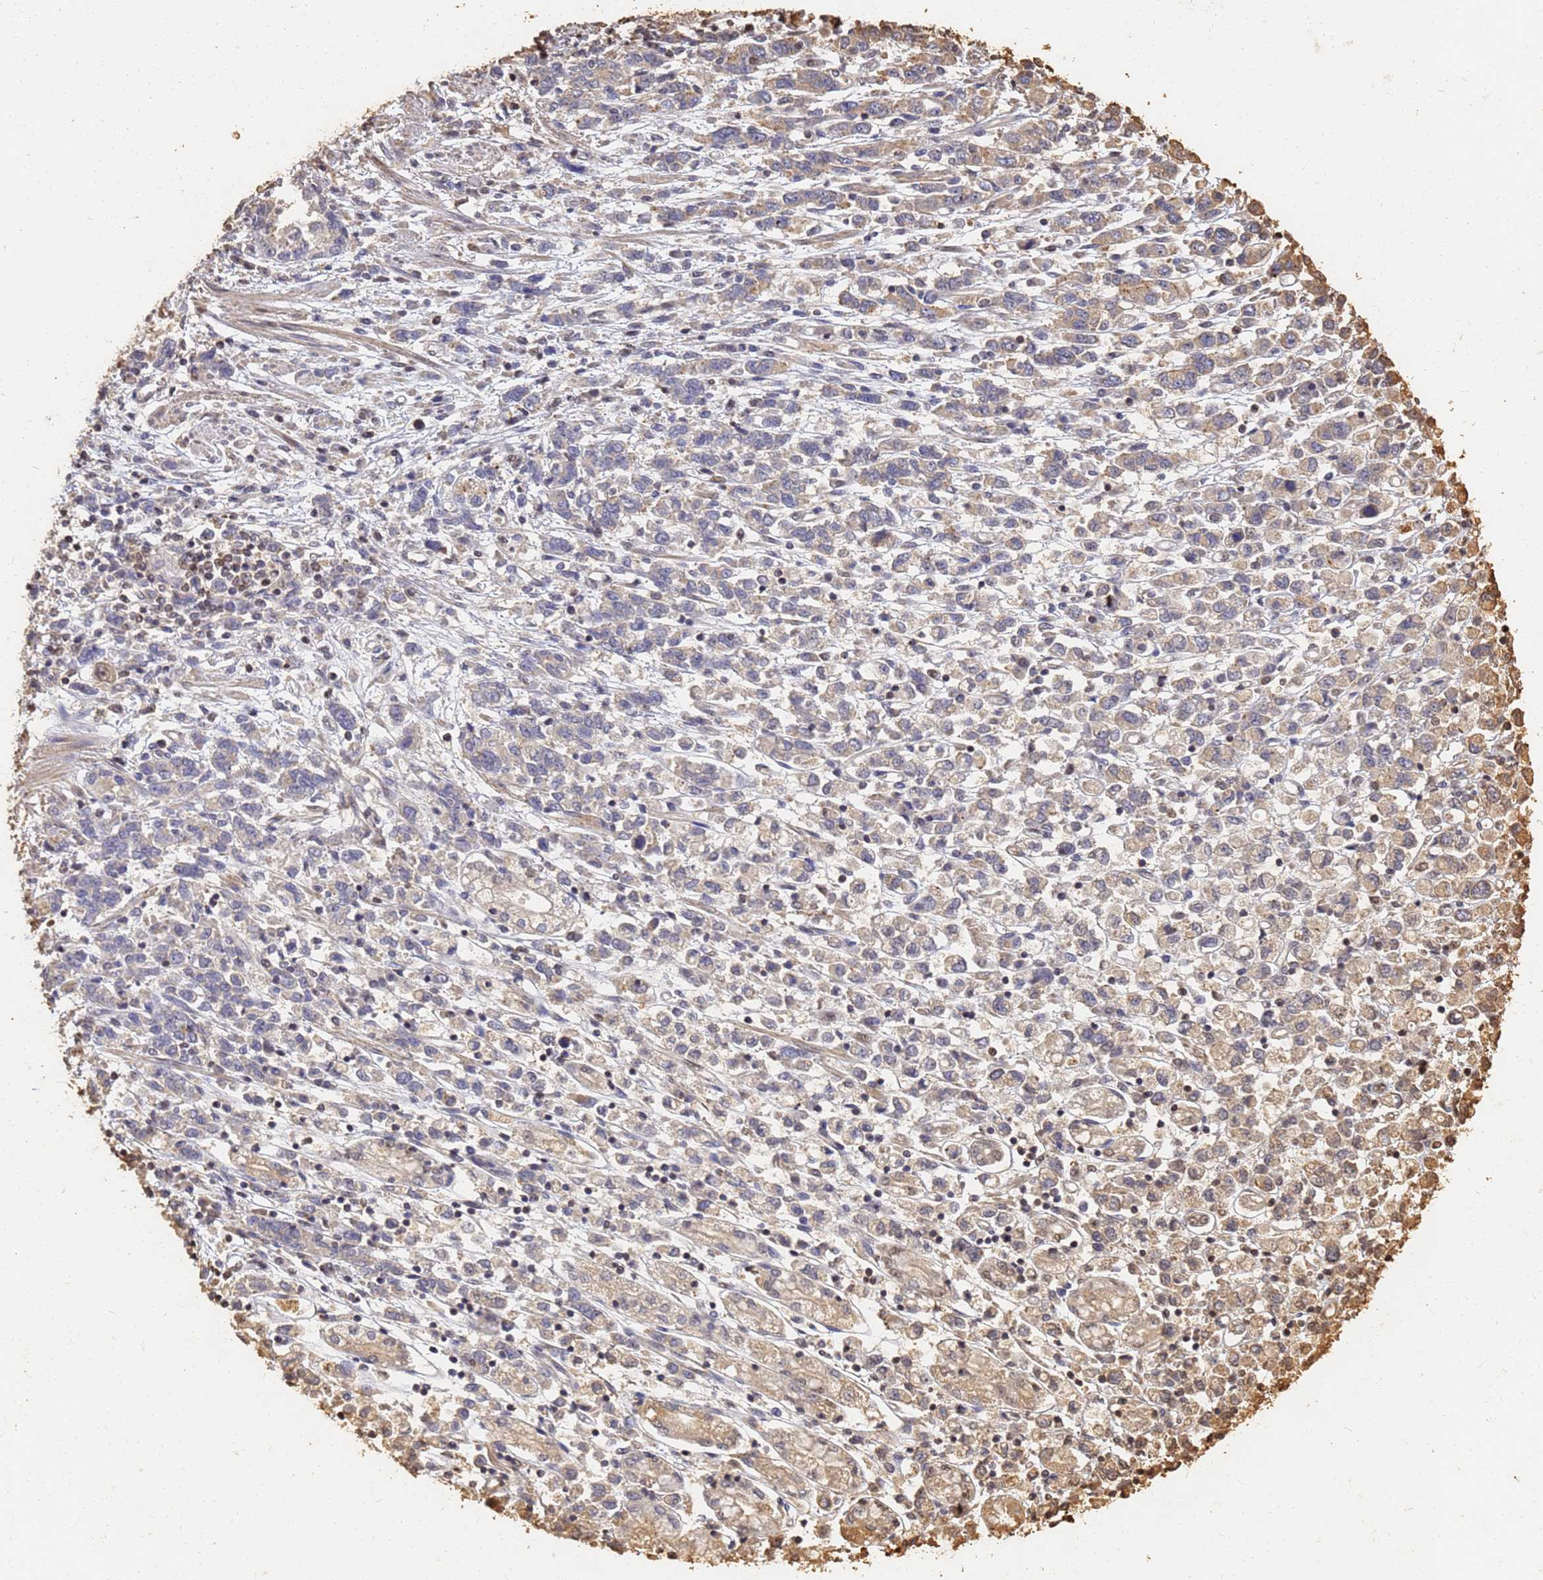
{"staining": {"intensity": "weak", "quantity": "<25%", "location": "cytoplasmic/membranous"}, "tissue": "stomach cancer", "cell_type": "Tumor cells", "image_type": "cancer", "snomed": [{"axis": "morphology", "description": "Adenocarcinoma, NOS"}, {"axis": "topography", "description": "Stomach"}], "caption": "Immunohistochemistry (IHC) histopathology image of neoplastic tissue: human stomach cancer (adenocarcinoma) stained with DAB reveals no significant protein positivity in tumor cells.", "gene": "JAK2", "patient": {"sex": "female", "age": 76}}